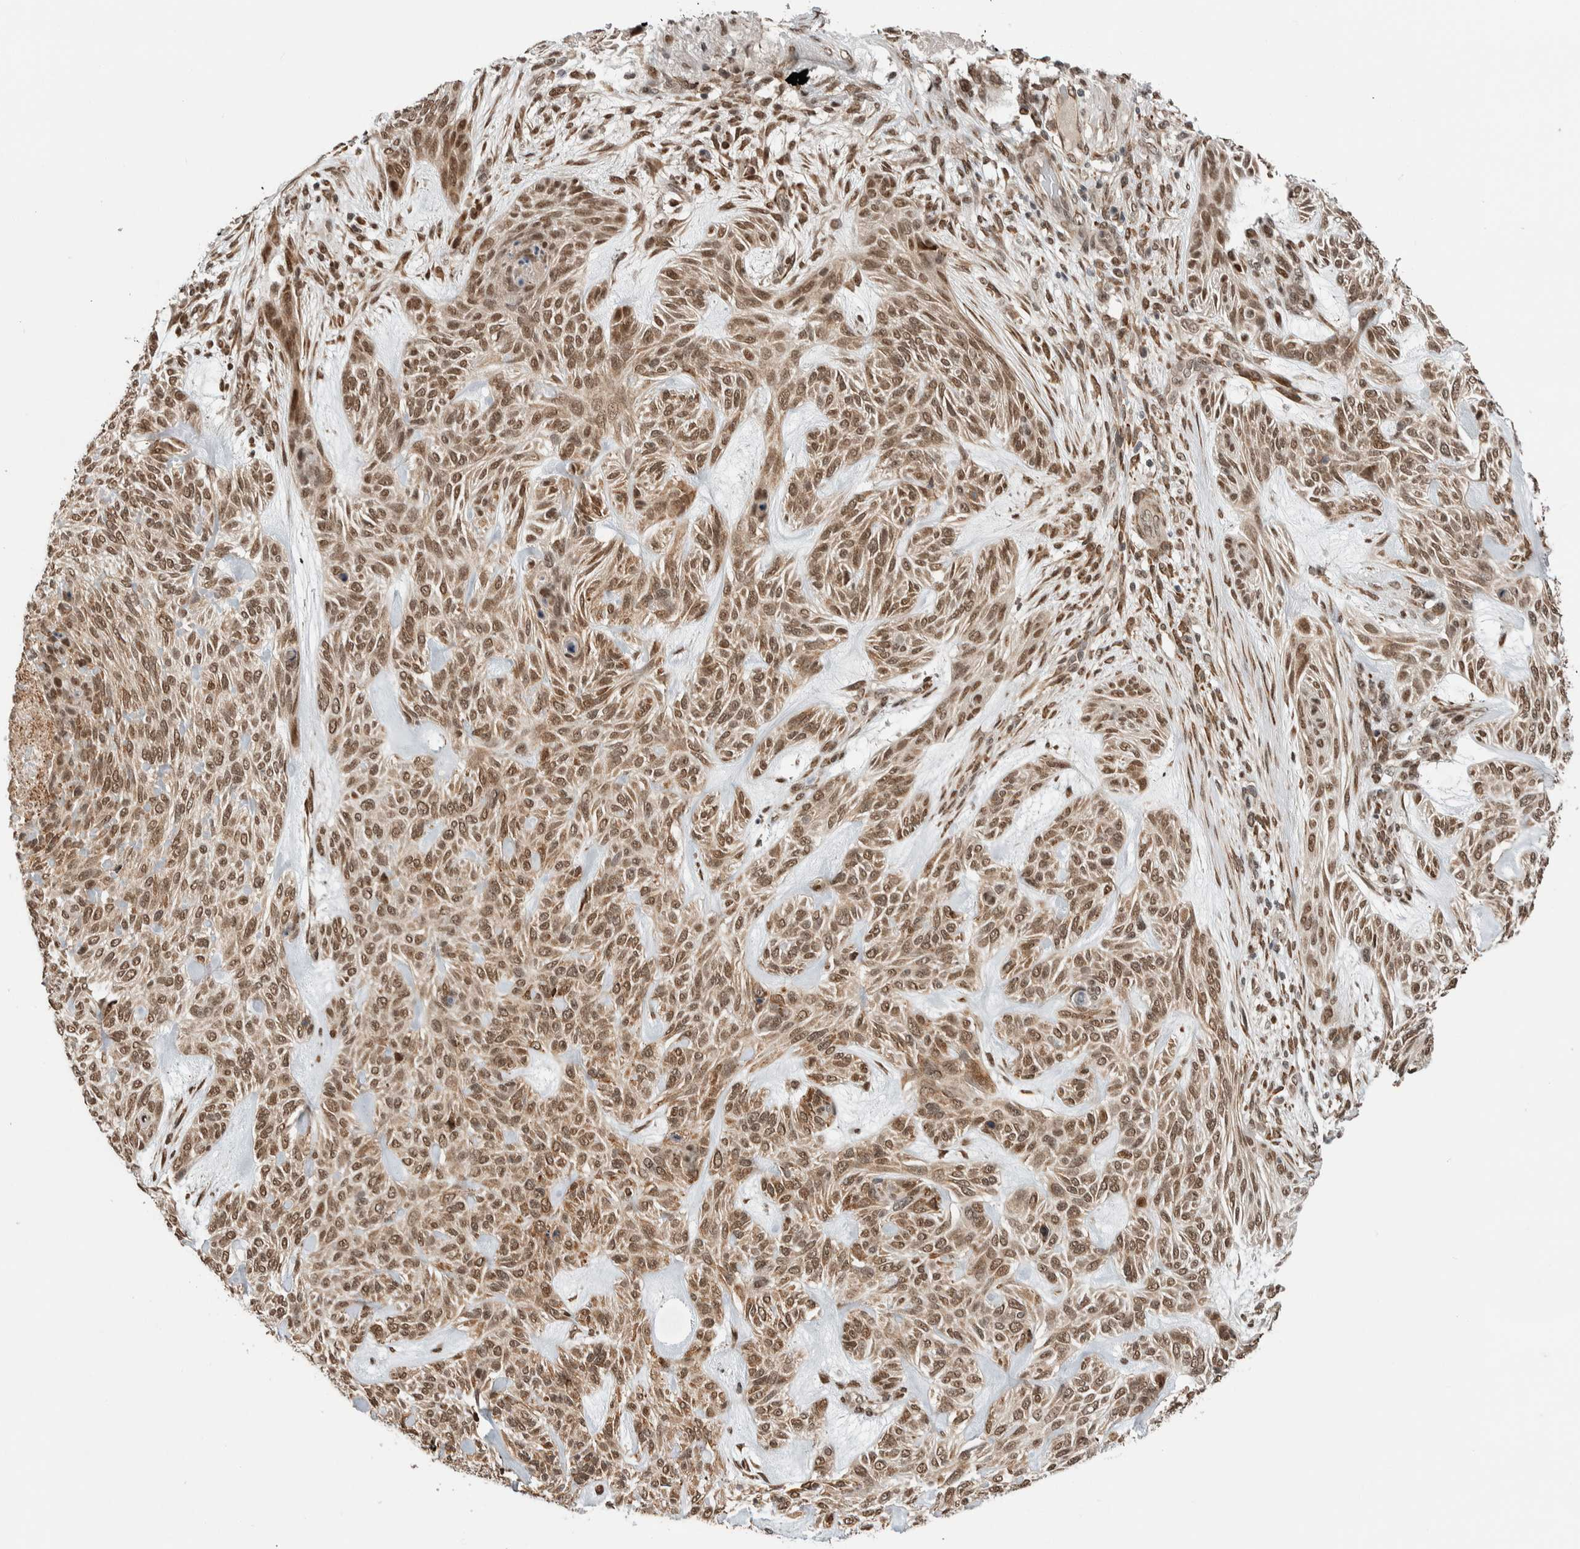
{"staining": {"intensity": "moderate", "quantity": ">75%", "location": "cytoplasmic/membranous,nuclear"}, "tissue": "skin cancer", "cell_type": "Tumor cells", "image_type": "cancer", "snomed": [{"axis": "morphology", "description": "Basal cell carcinoma"}, {"axis": "topography", "description": "Skin"}], "caption": "Immunohistochemistry (IHC) photomicrograph of basal cell carcinoma (skin) stained for a protein (brown), which reveals medium levels of moderate cytoplasmic/membranous and nuclear staining in approximately >75% of tumor cells.", "gene": "TNRC18", "patient": {"sex": "male", "age": 55}}